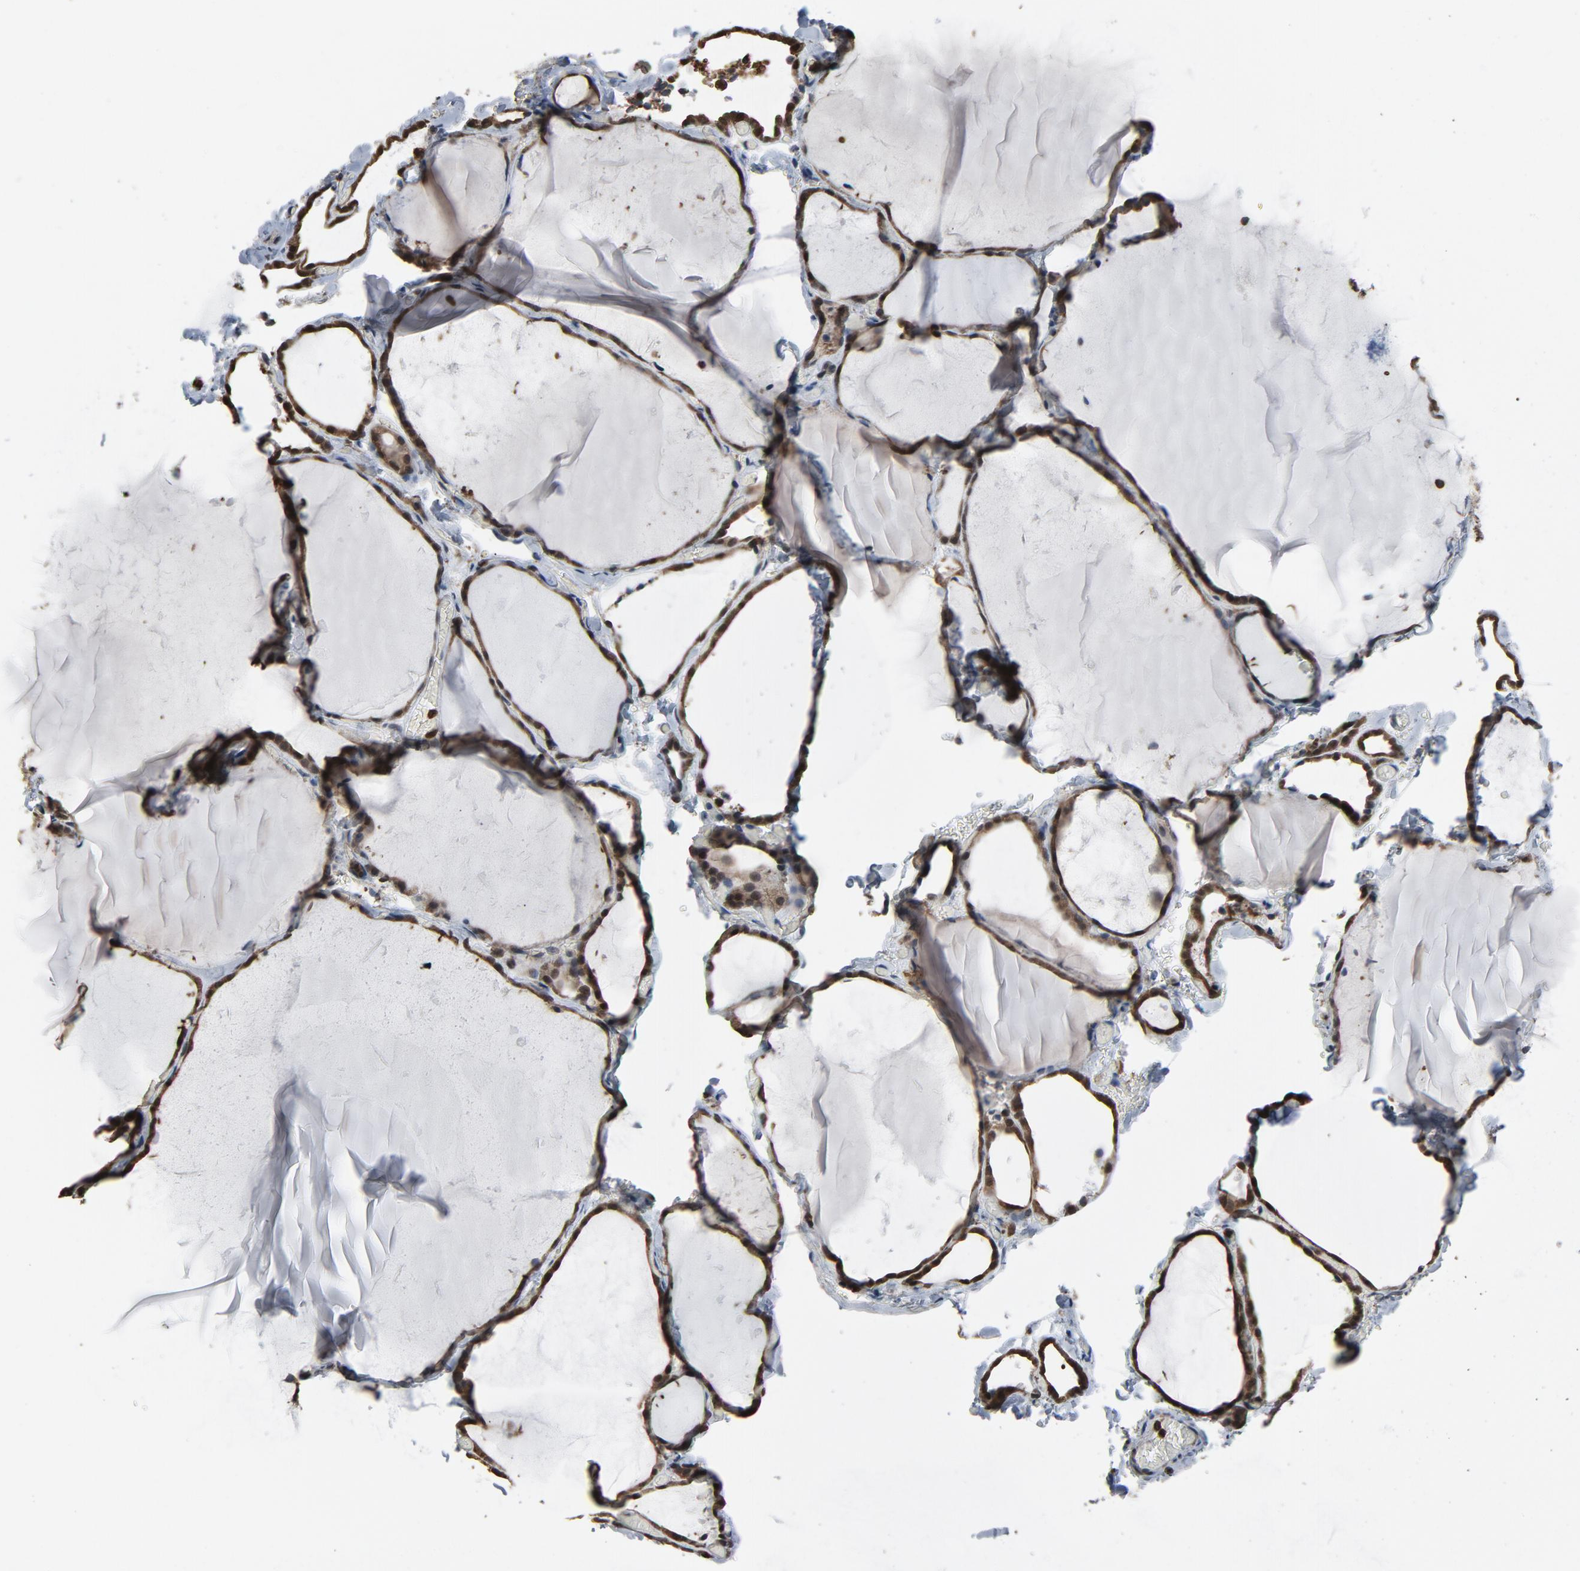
{"staining": {"intensity": "weak", "quantity": ">75%", "location": "cytoplasmic/membranous"}, "tissue": "thyroid gland", "cell_type": "Glandular cells", "image_type": "normal", "snomed": [{"axis": "morphology", "description": "Normal tissue, NOS"}, {"axis": "topography", "description": "Thyroid gland"}], "caption": "Immunohistochemical staining of unremarkable thyroid gland displays weak cytoplasmic/membranous protein staining in about >75% of glandular cells. The protein is stained brown, and the nuclei are stained in blue (DAB IHC with brightfield microscopy, high magnification).", "gene": "UBE2D1", "patient": {"sex": "female", "age": 22}}